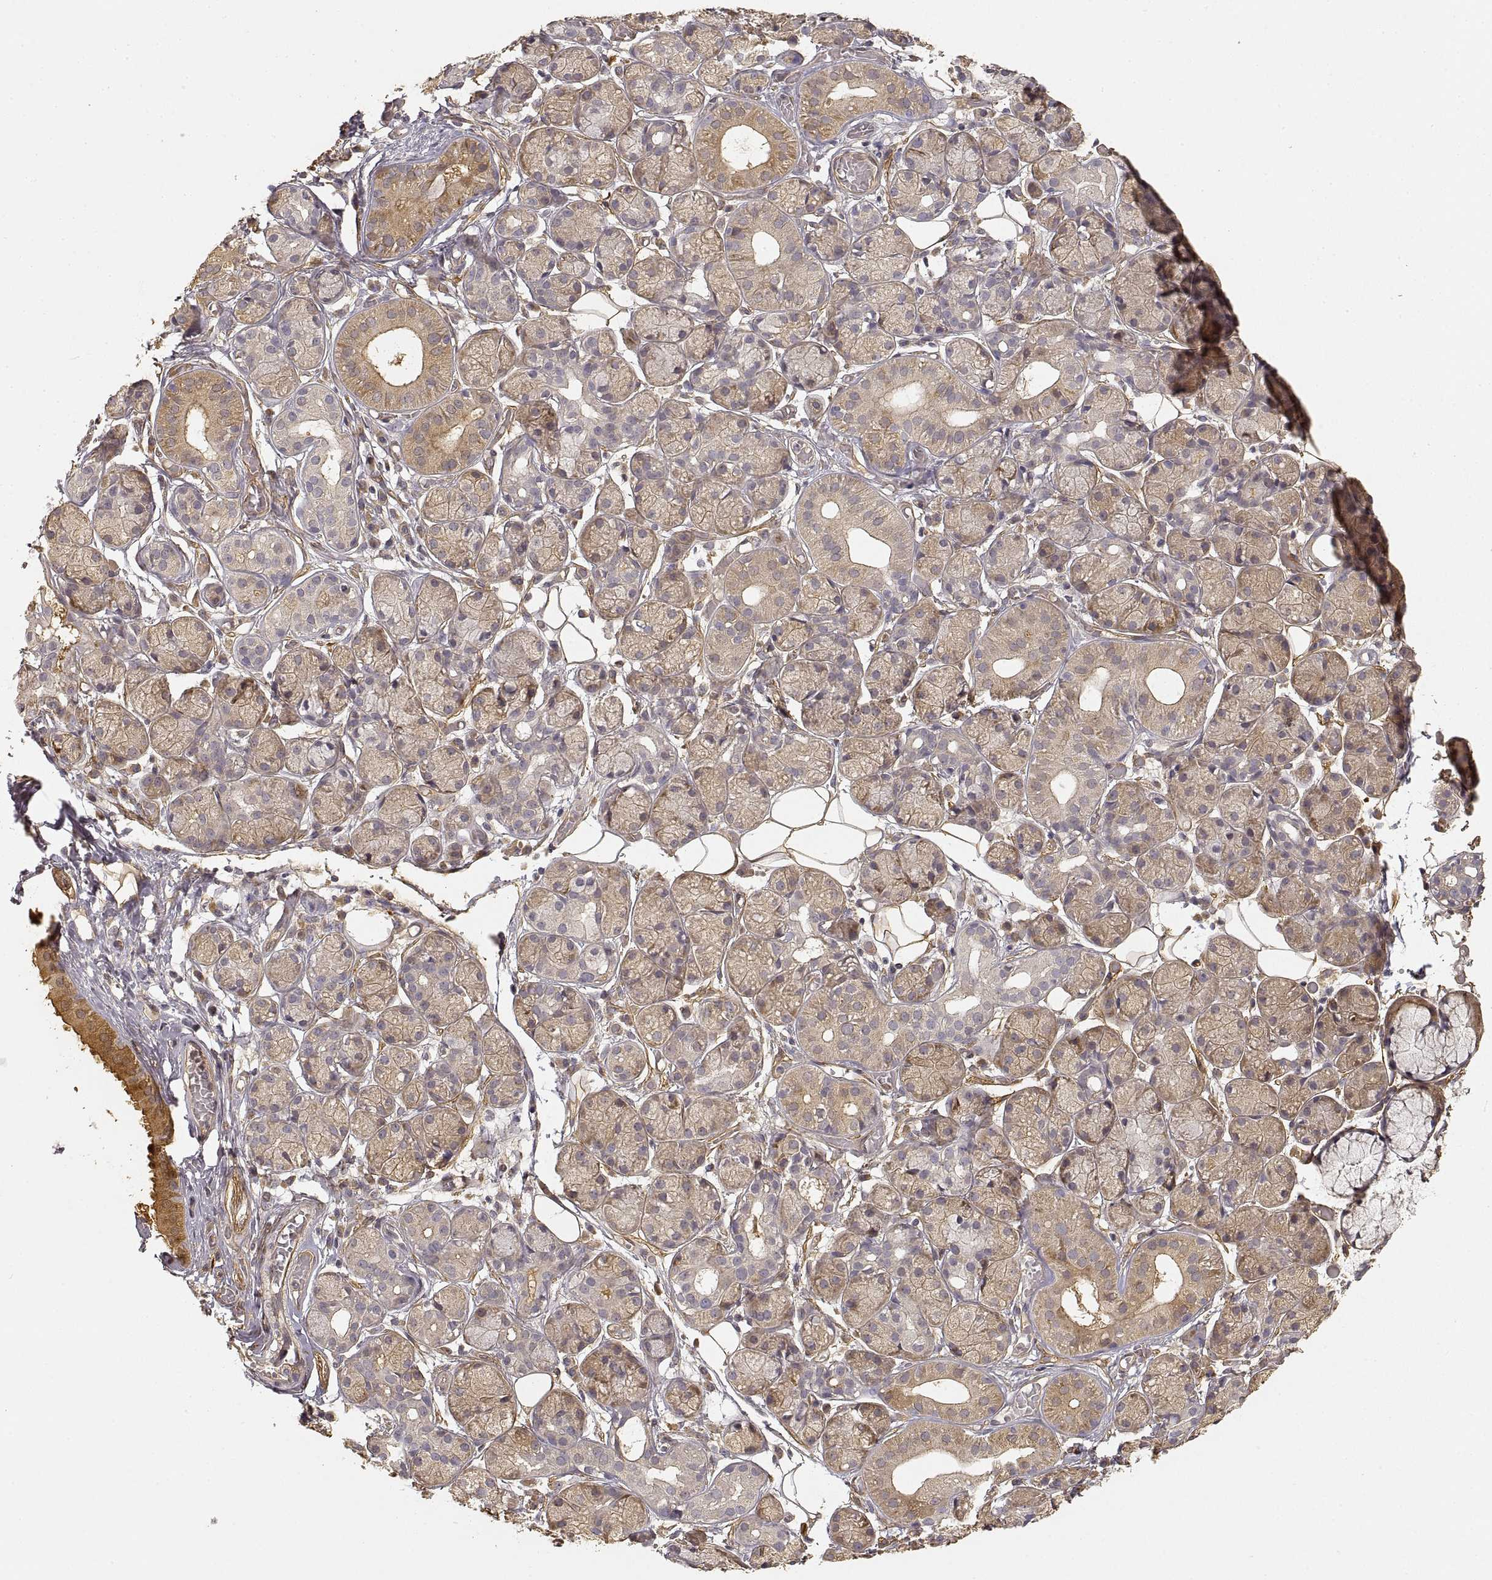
{"staining": {"intensity": "moderate", "quantity": "<25%", "location": "cytoplasmic/membranous"}, "tissue": "salivary gland", "cell_type": "Glandular cells", "image_type": "normal", "snomed": [{"axis": "morphology", "description": "Normal tissue, NOS"}, {"axis": "topography", "description": "Salivary gland"}, {"axis": "topography", "description": "Peripheral nerve tissue"}], "caption": "Moderate cytoplasmic/membranous staining for a protein is appreciated in approximately <25% of glandular cells of benign salivary gland using immunohistochemistry.", "gene": "LAMA4", "patient": {"sex": "male", "age": 71}}